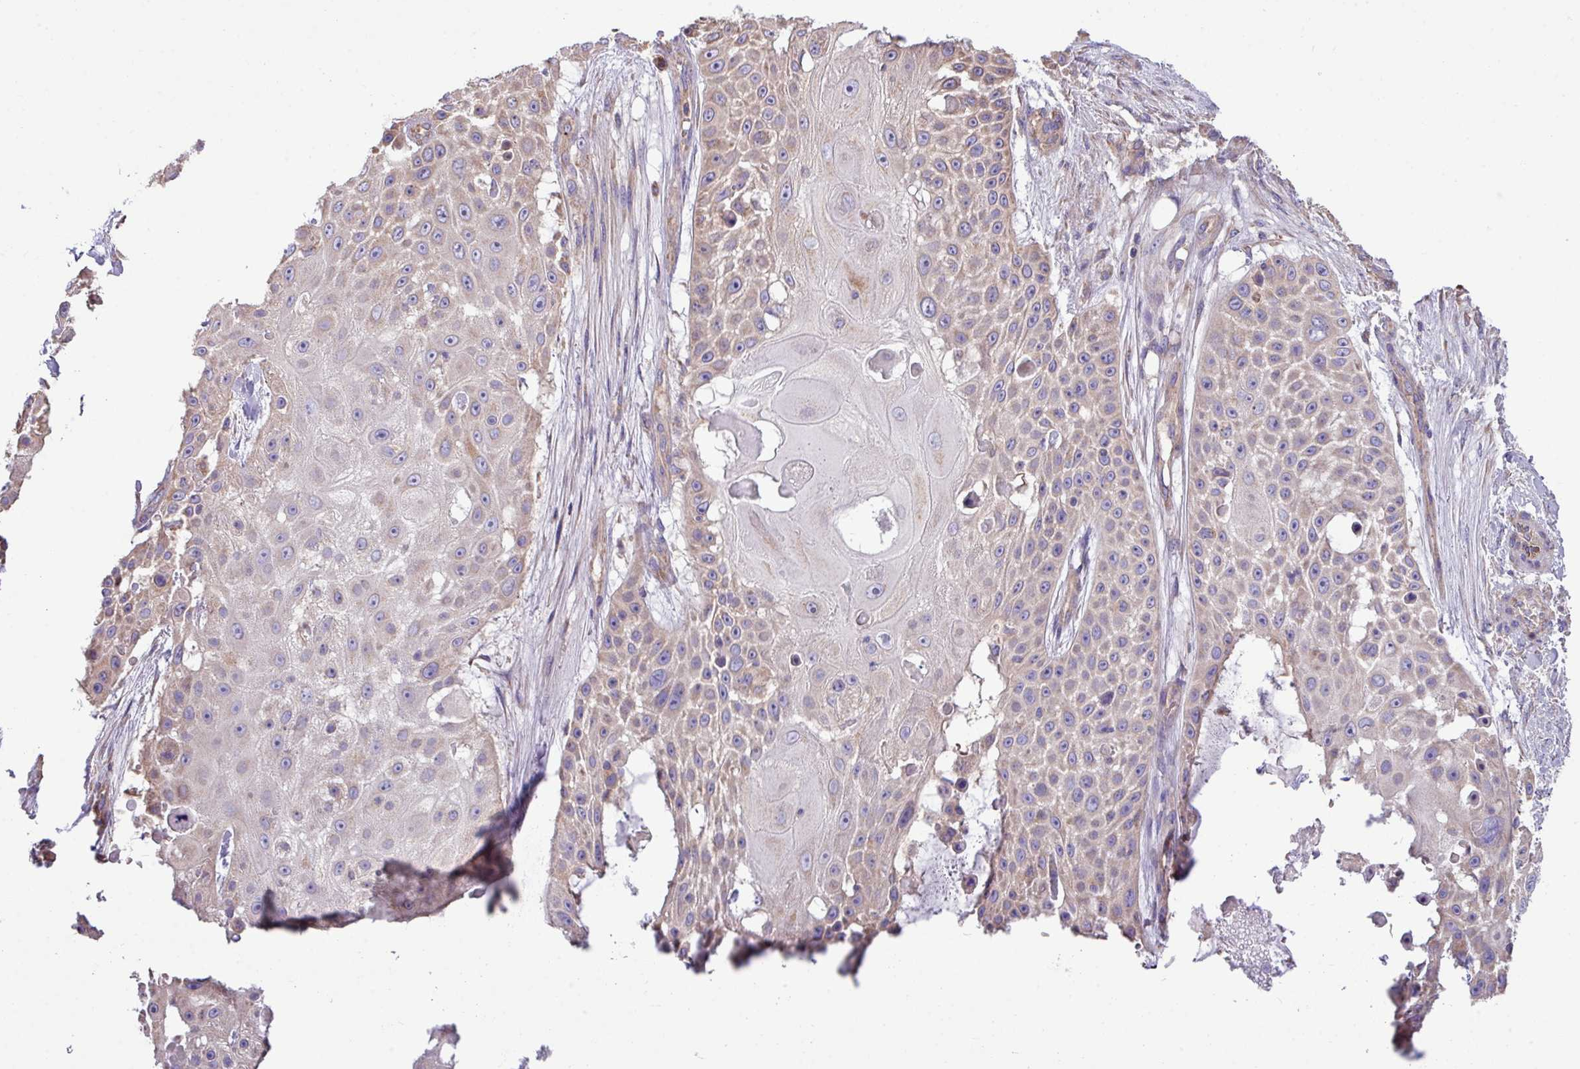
{"staining": {"intensity": "weak", "quantity": "25%-75%", "location": "cytoplasmic/membranous"}, "tissue": "skin cancer", "cell_type": "Tumor cells", "image_type": "cancer", "snomed": [{"axis": "morphology", "description": "Squamous cell carcinoma, NOS"}, {"axis": "topography", "description": "Skin"}], "caption": "High-magnification brightfield microscopy of skin cancer stained with DAB (brown) and counterstained with hematoxylin (blue). tumor cells exhibit weak cytoplasmic/membranous expression is identified in about25%-75% of cells.", "gene": "PPM1J", "patient": {"sex": "female", "age": 86}}